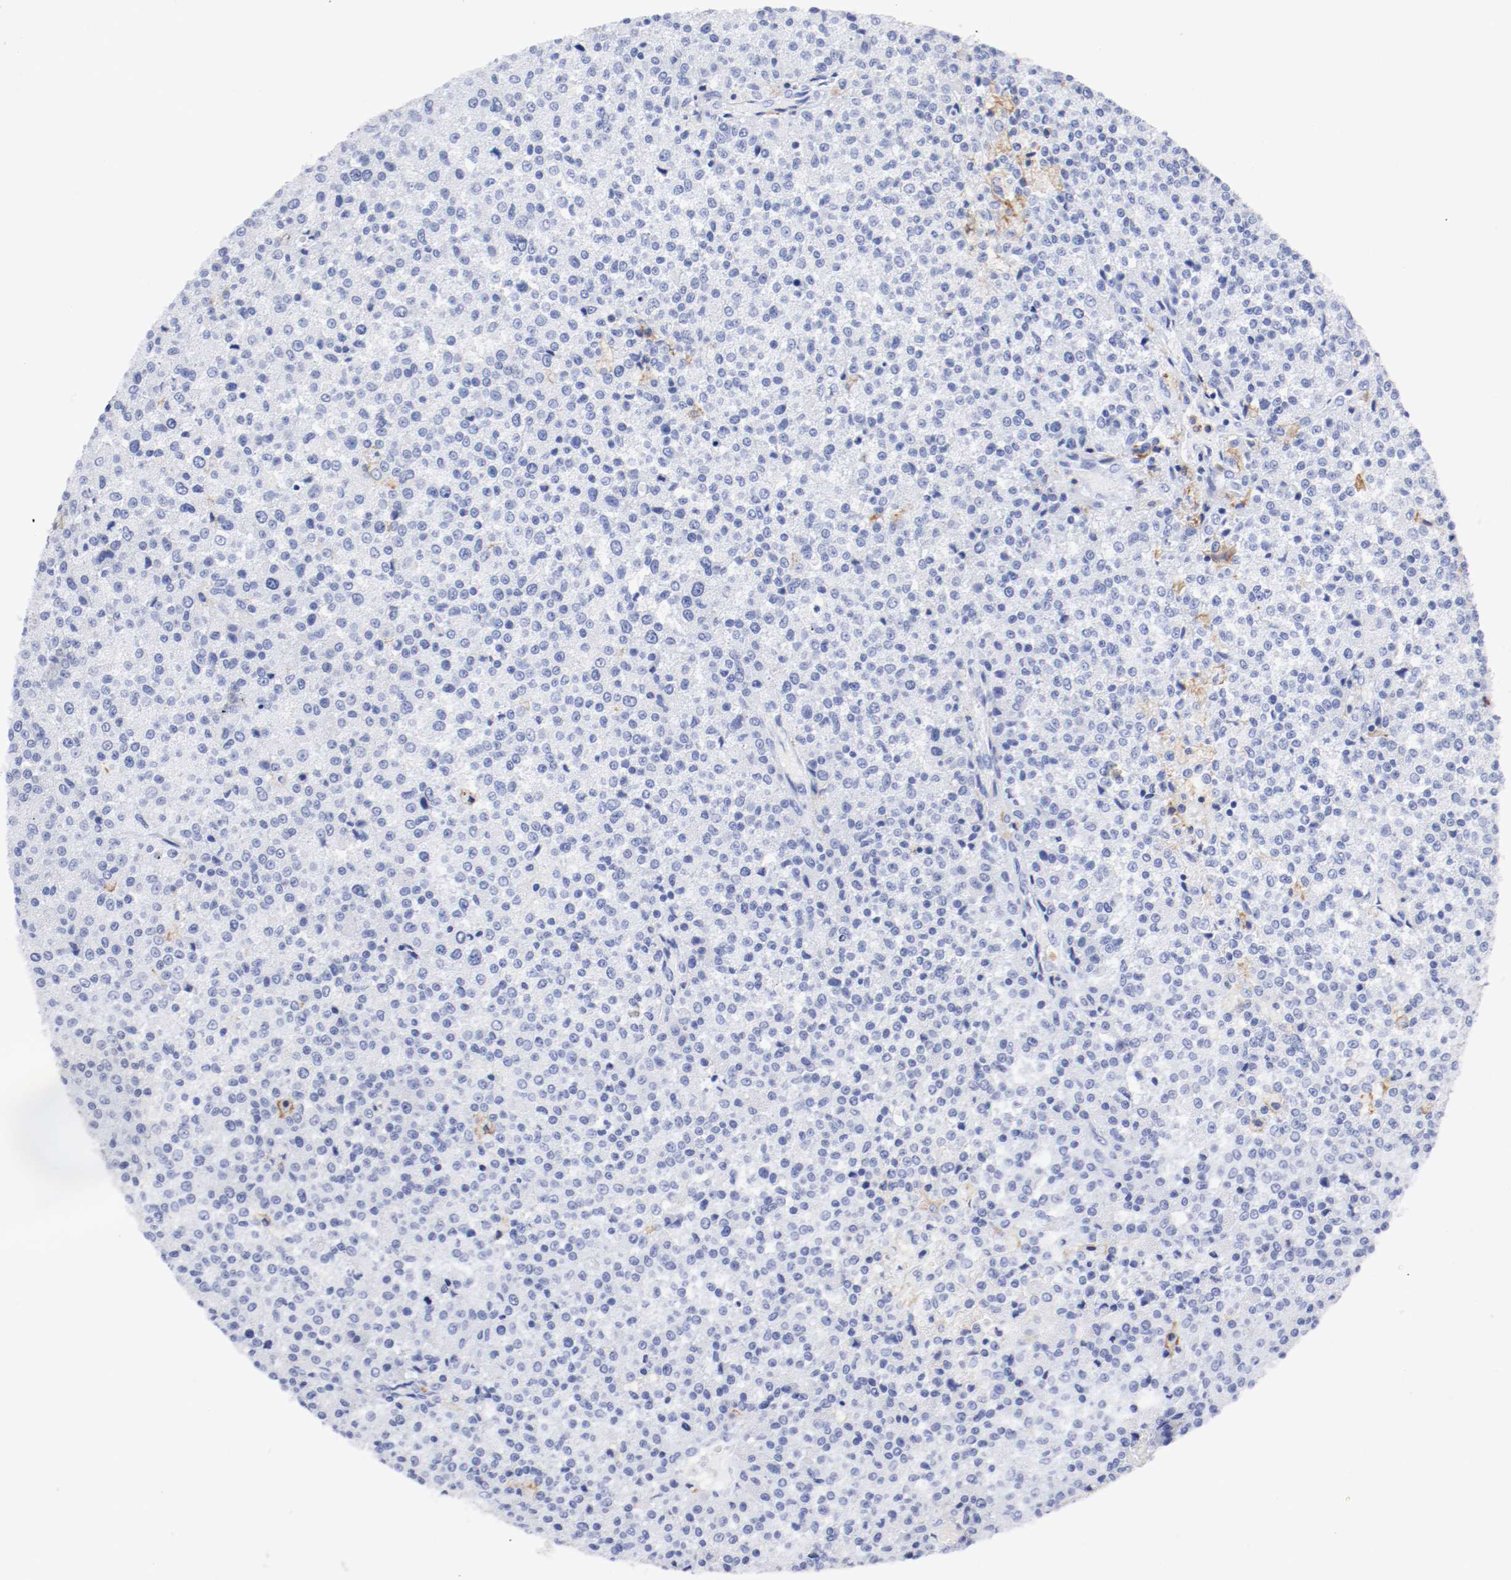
{"staining": {"intensity": "negative", "quantity": "none", "location": "none"}, "tissue": "testis cancer", "cell_type": "Tumor cells", "image_type": "cancer", "snomed": [{"axis": "morphology", "description": "Seminoma, NOS"}, {"axis": "topography", "description": "Testis"}], "caption": "This is an immunohistochemistry micrograph of human testis cancer (seminoma). There is no positivity in tumor cells.", "gene": "ITGAX", "patient": {"sex": "male", "age": 59}}